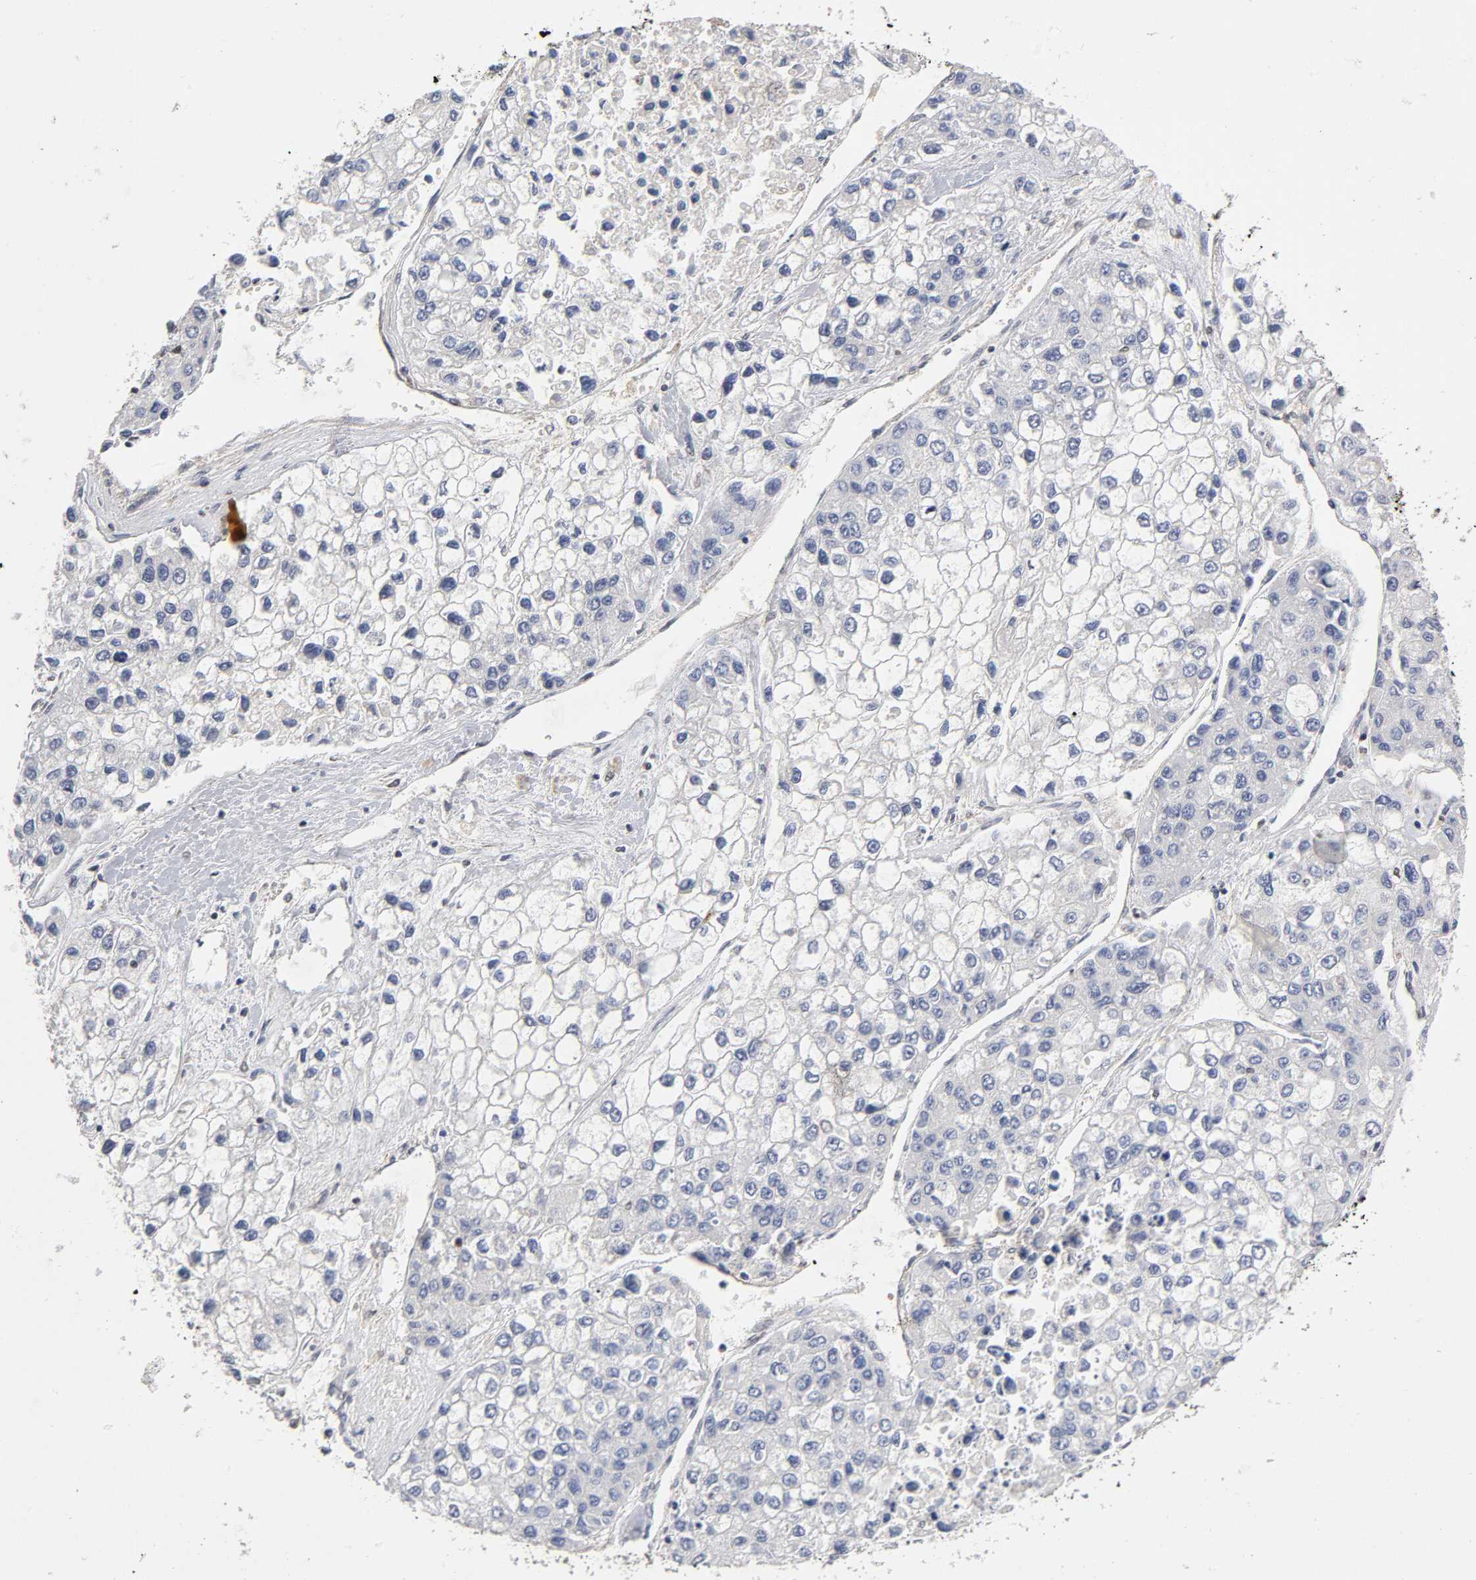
{"staining": {"intensity": "negative", "quantity": "none", "location": "none"}, "tissue": "liver cancer", "cell_type": "Tumor cells", "image_type": "cancer", "snomed": [{"axis": "morphology", "description": "Carcinoma, Hepatocellular, NOS"}, {"axis": "topography", "description": "Liver"}], "caption": "Human hepatocellular carcinoma (liver) stained for a protein using immunohistochemistry (IHC) shows no expression in tumor cells.", "gene": "PAFAH1B1", "patient": {"sex": "female", "age": 66}}